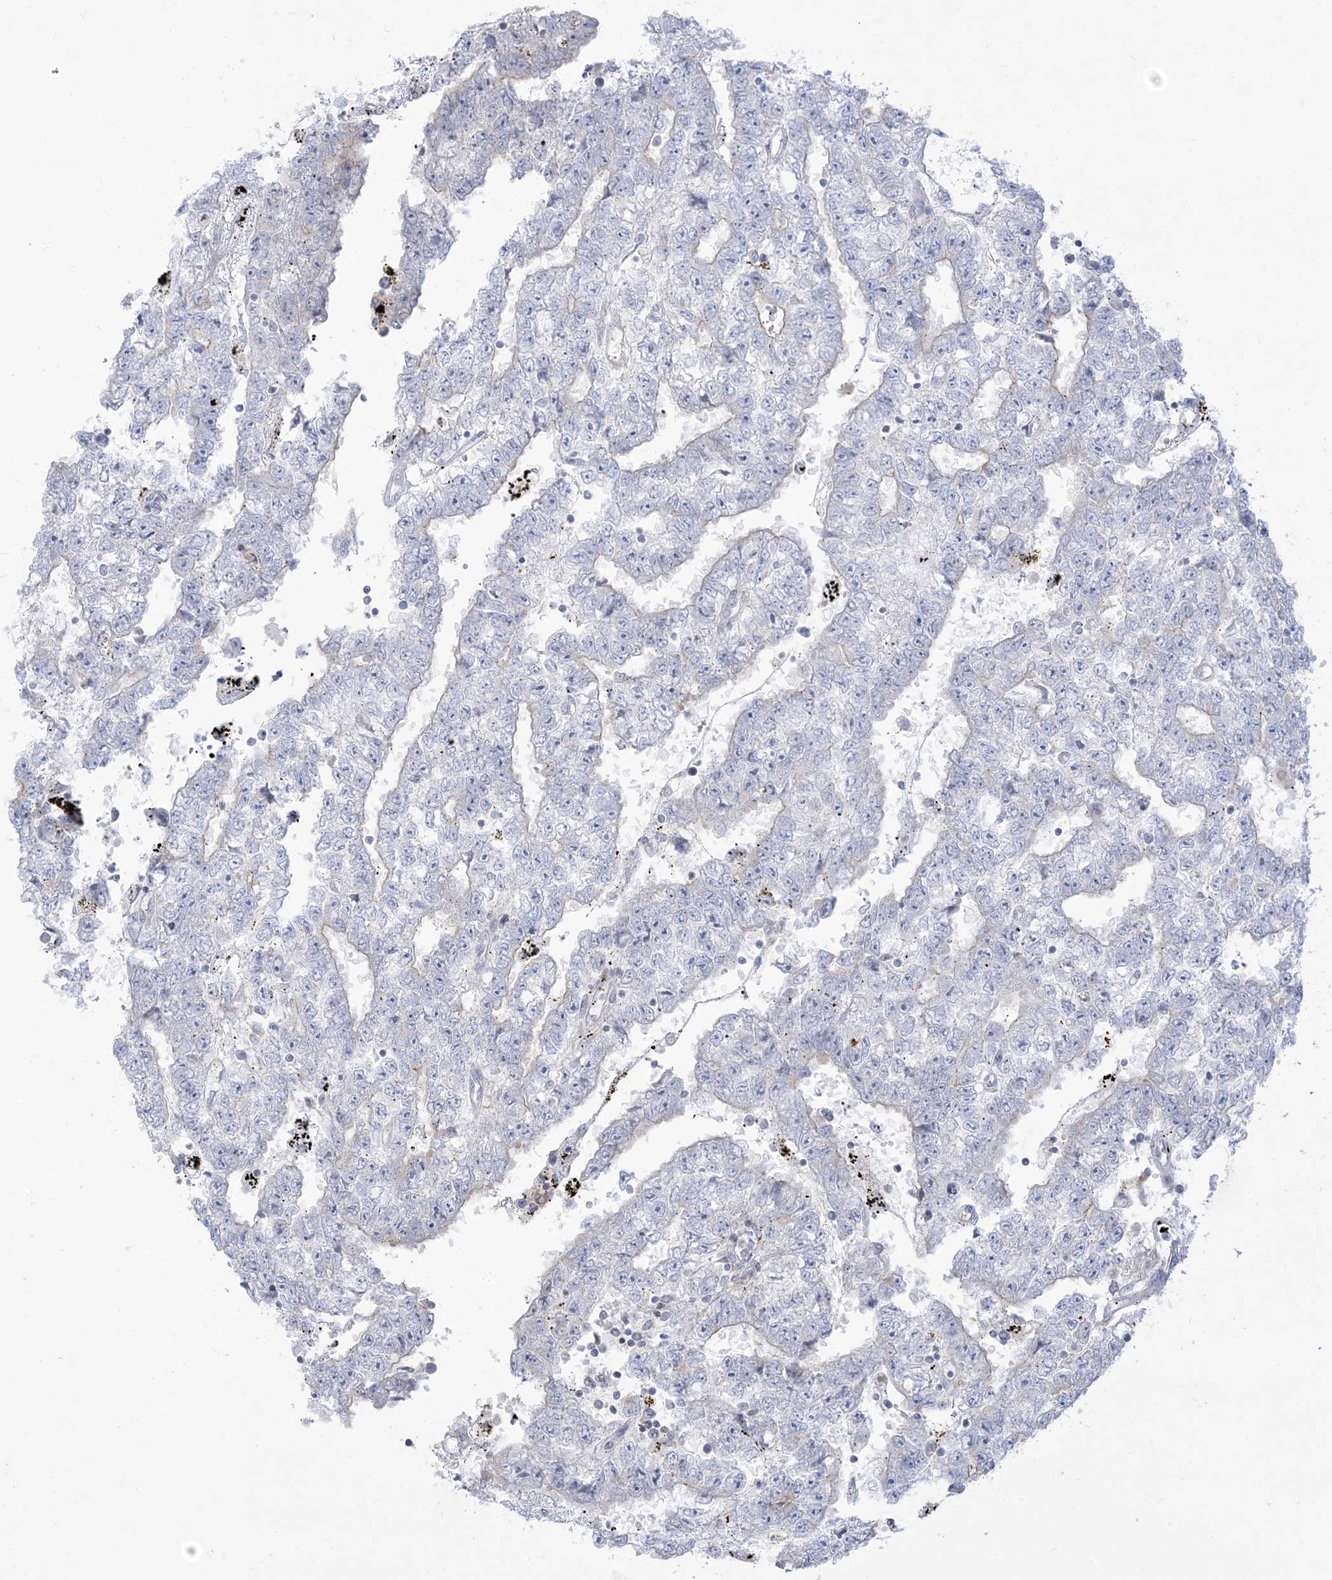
{"staining": {"intensity": "negative", "quantity": "none", "location": "none"}, "tissue": "testis cancer", "cell_type": "Tumor cells", "image_type": "cancer", "snomed": [{"axis": "morphology", "description": "Carcinoma, Embryonal, NOS"}, {"axis": "topography", "description": "Testis"}], "caption": "DAB immunohistochemical staining of testis cancer (embryonal carcinoma) reveals no significant positivity in tumor cells. (DAB (3,3'-diaminobenzidine) IHC, high magnification).", "gene": "AFTPH", "patient": {"sex": "male", "age": 25}}